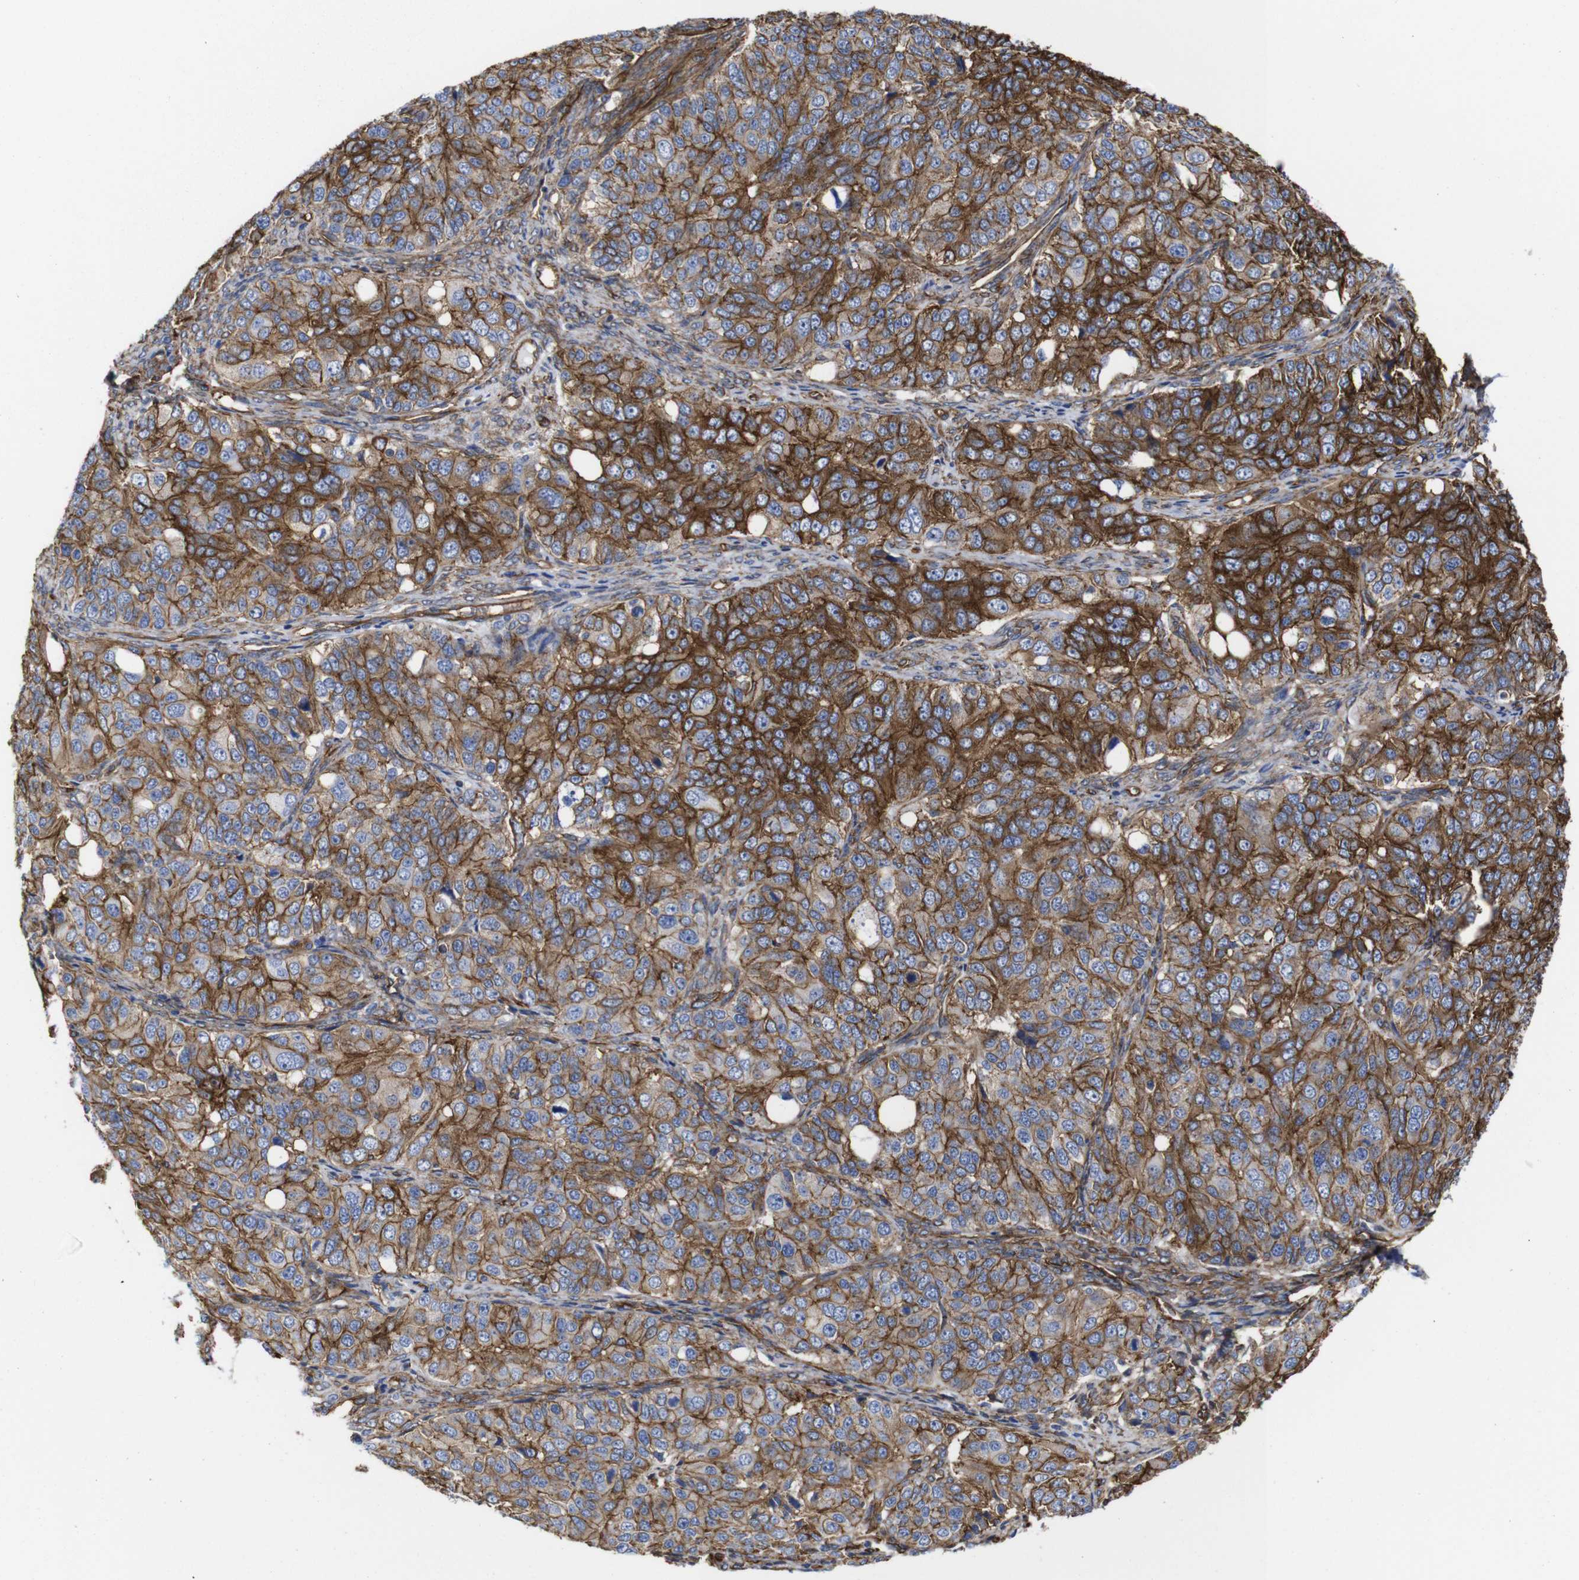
{"staining": {"intensity": "strong", "quantity": ">75%", "location": "cytoplasmic/membranous"}, "tissue": "ovarian cancer", "cell_type": "Tumor cells", "image_type": "cancer", "snomed": [{"axis": "morphology", "description": "Carcinoma, endometroid"}, {"axis": "topography", "description": "Ovary"}], "caption": "Immunohistochemical staining of human endometroid carcinoma (ovarian) reveals high levels of strong cytoplasmic/membranous protein expression in approximately >75% of tumor cells. The protein is stained brown, and the nuclei are stained in blue (DAB IHC with brightfield microscopy, high magnification).", "gene": "SPTBN1", "patient": {"sex": "female", "age": 51}}